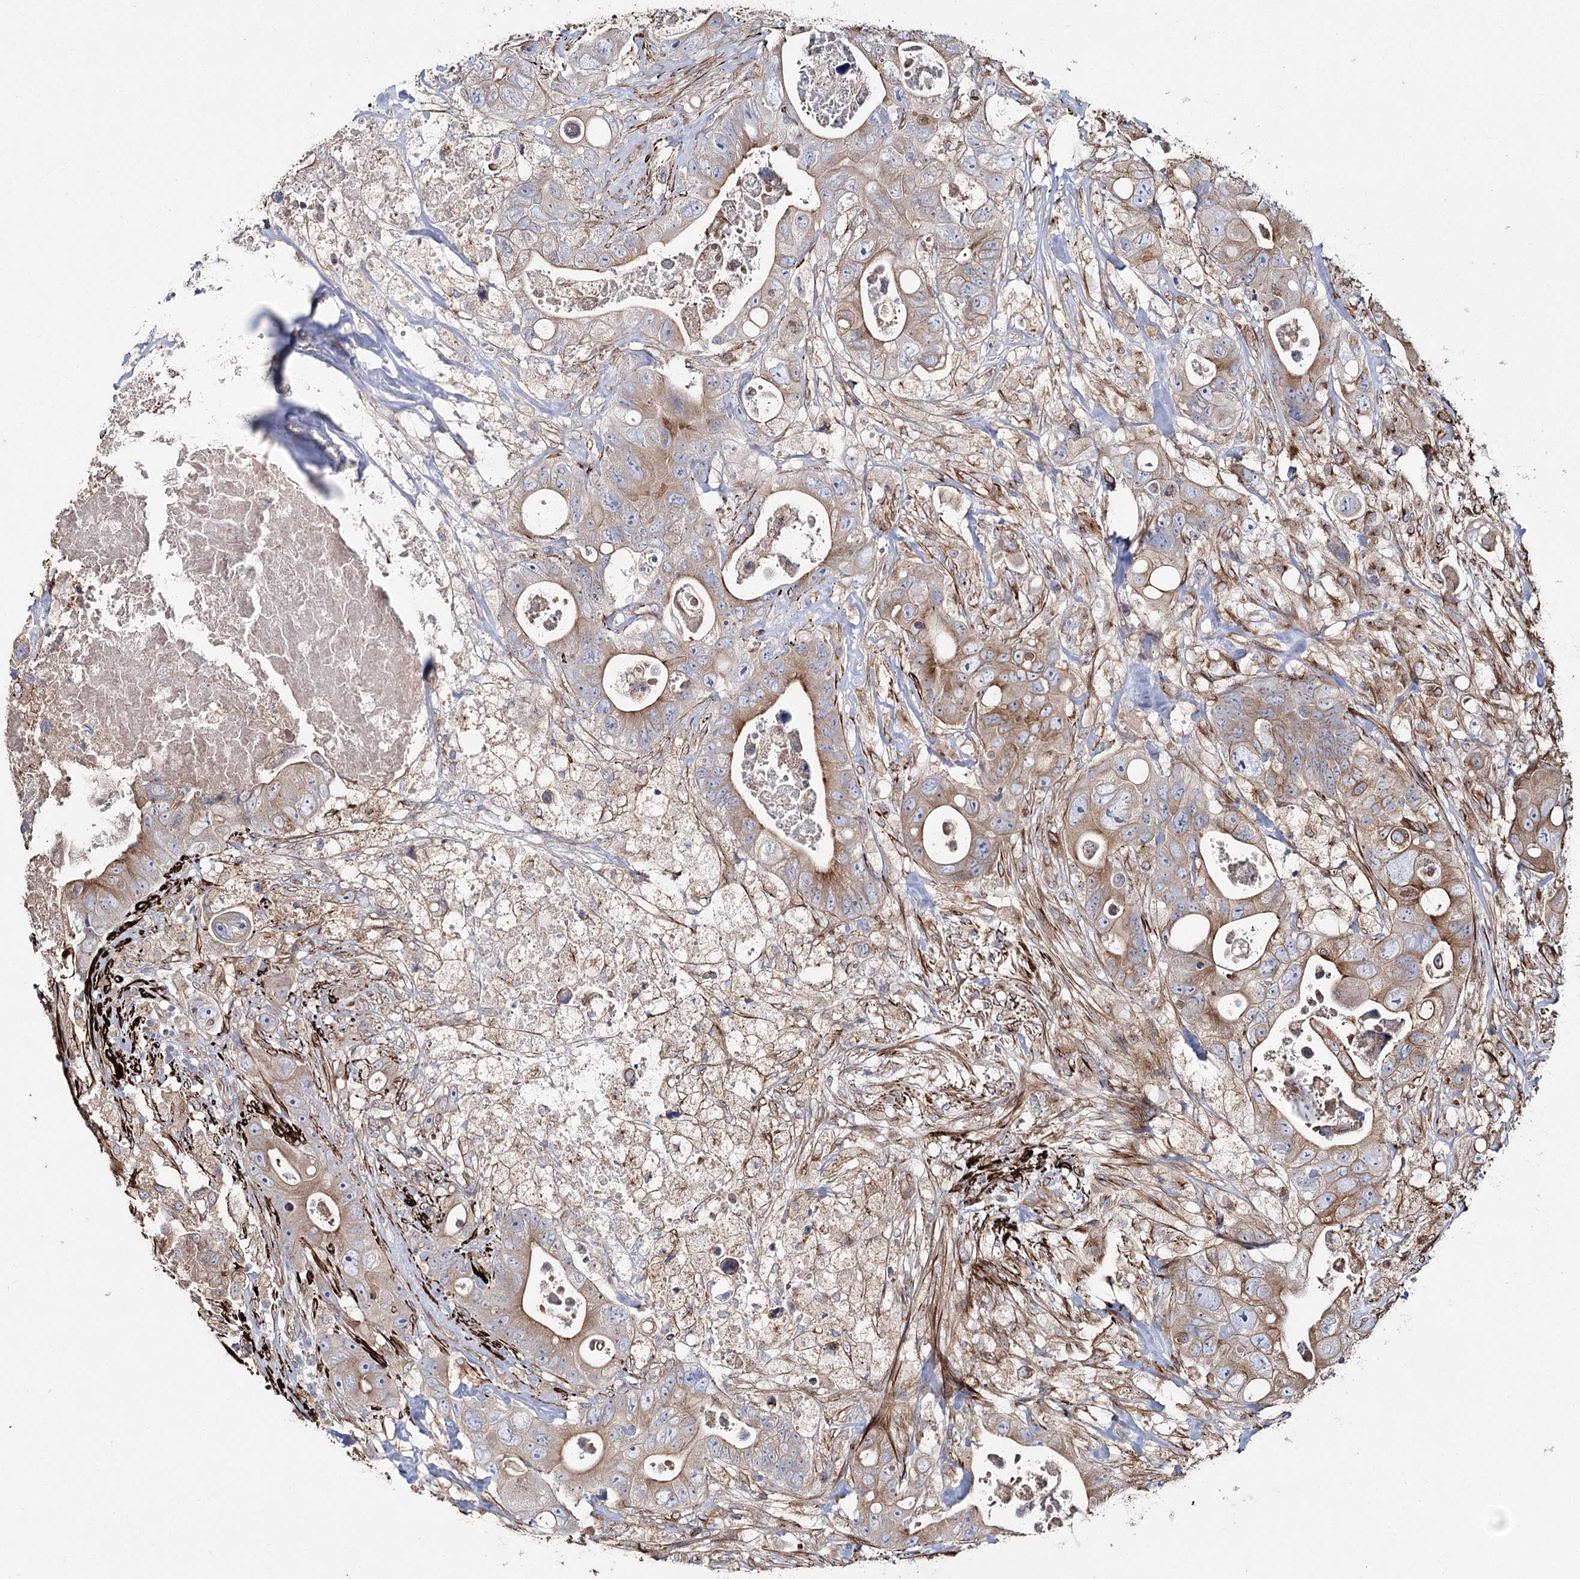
{"staining": {"intensity": "weak", "quantity": ">75%", "location": "cytoplasmic/membranous"}, "tissue": "colorectal cancer", "cell_type": "Tumor cells", "image_type": "cancer", "snomed": [{"axis": "morphology", "description": "Adenocarcinoma, NOS"}, {"axis": "topography", "description": "Colon"}], "caption": "A brown stain highlights weak cytoplasmic/membranous positivity of a protein in colorectal cancer (adenocarcinoma) tumor cells. Using DAB (3,3'-diaminobenzidine) (brown) and hematoxylin (blue) stains, captured at high magnification using brightfield microscopy.", "gene": "SUMF1", "patient": {"sex": "female", "age": 46}}